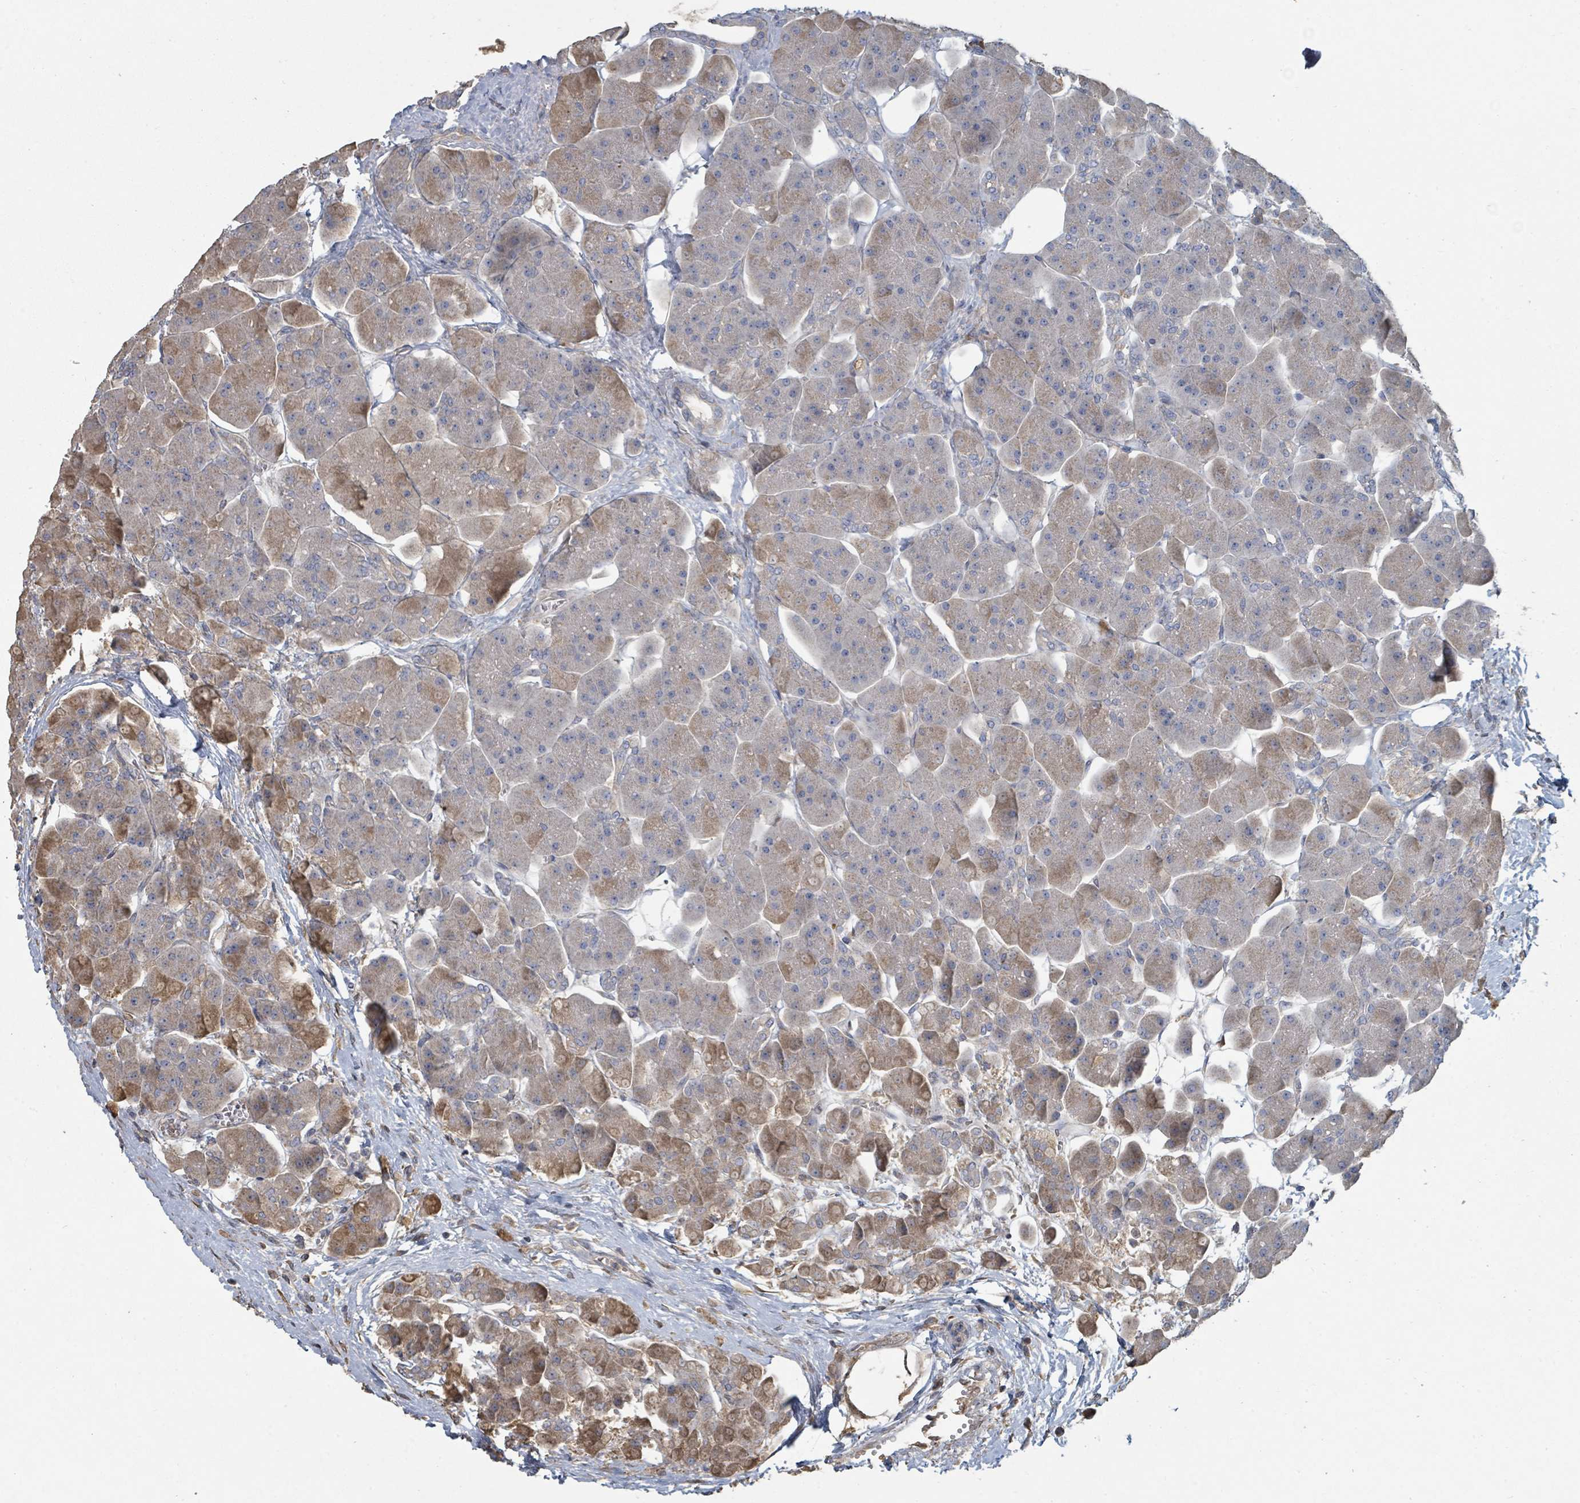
{"staining": {"intensity": "weak", "quantity": ">75%", "location": "cytoplasmic/membranous"}, "tissue": "pancreas", "cell_type": "Exocrine glandular cells", "image_type": "normal", "snomed": [{"axis": "morphology", "description": "Normal tissue, NOS"}, {"axis": "topography", "description": "Pancreas"}], "caption": "Protein expression analysis of benign human pancreas reveals weak cytoplasmic/membranous staining in about >75% of exocrine glandular cells. (Stains: DAB in brown, nuclei in blue, Microscopy: brightfield microscopy at high magnification).", "gene": "WDFY1", "patient": {"sex": "male", "age": 66}}